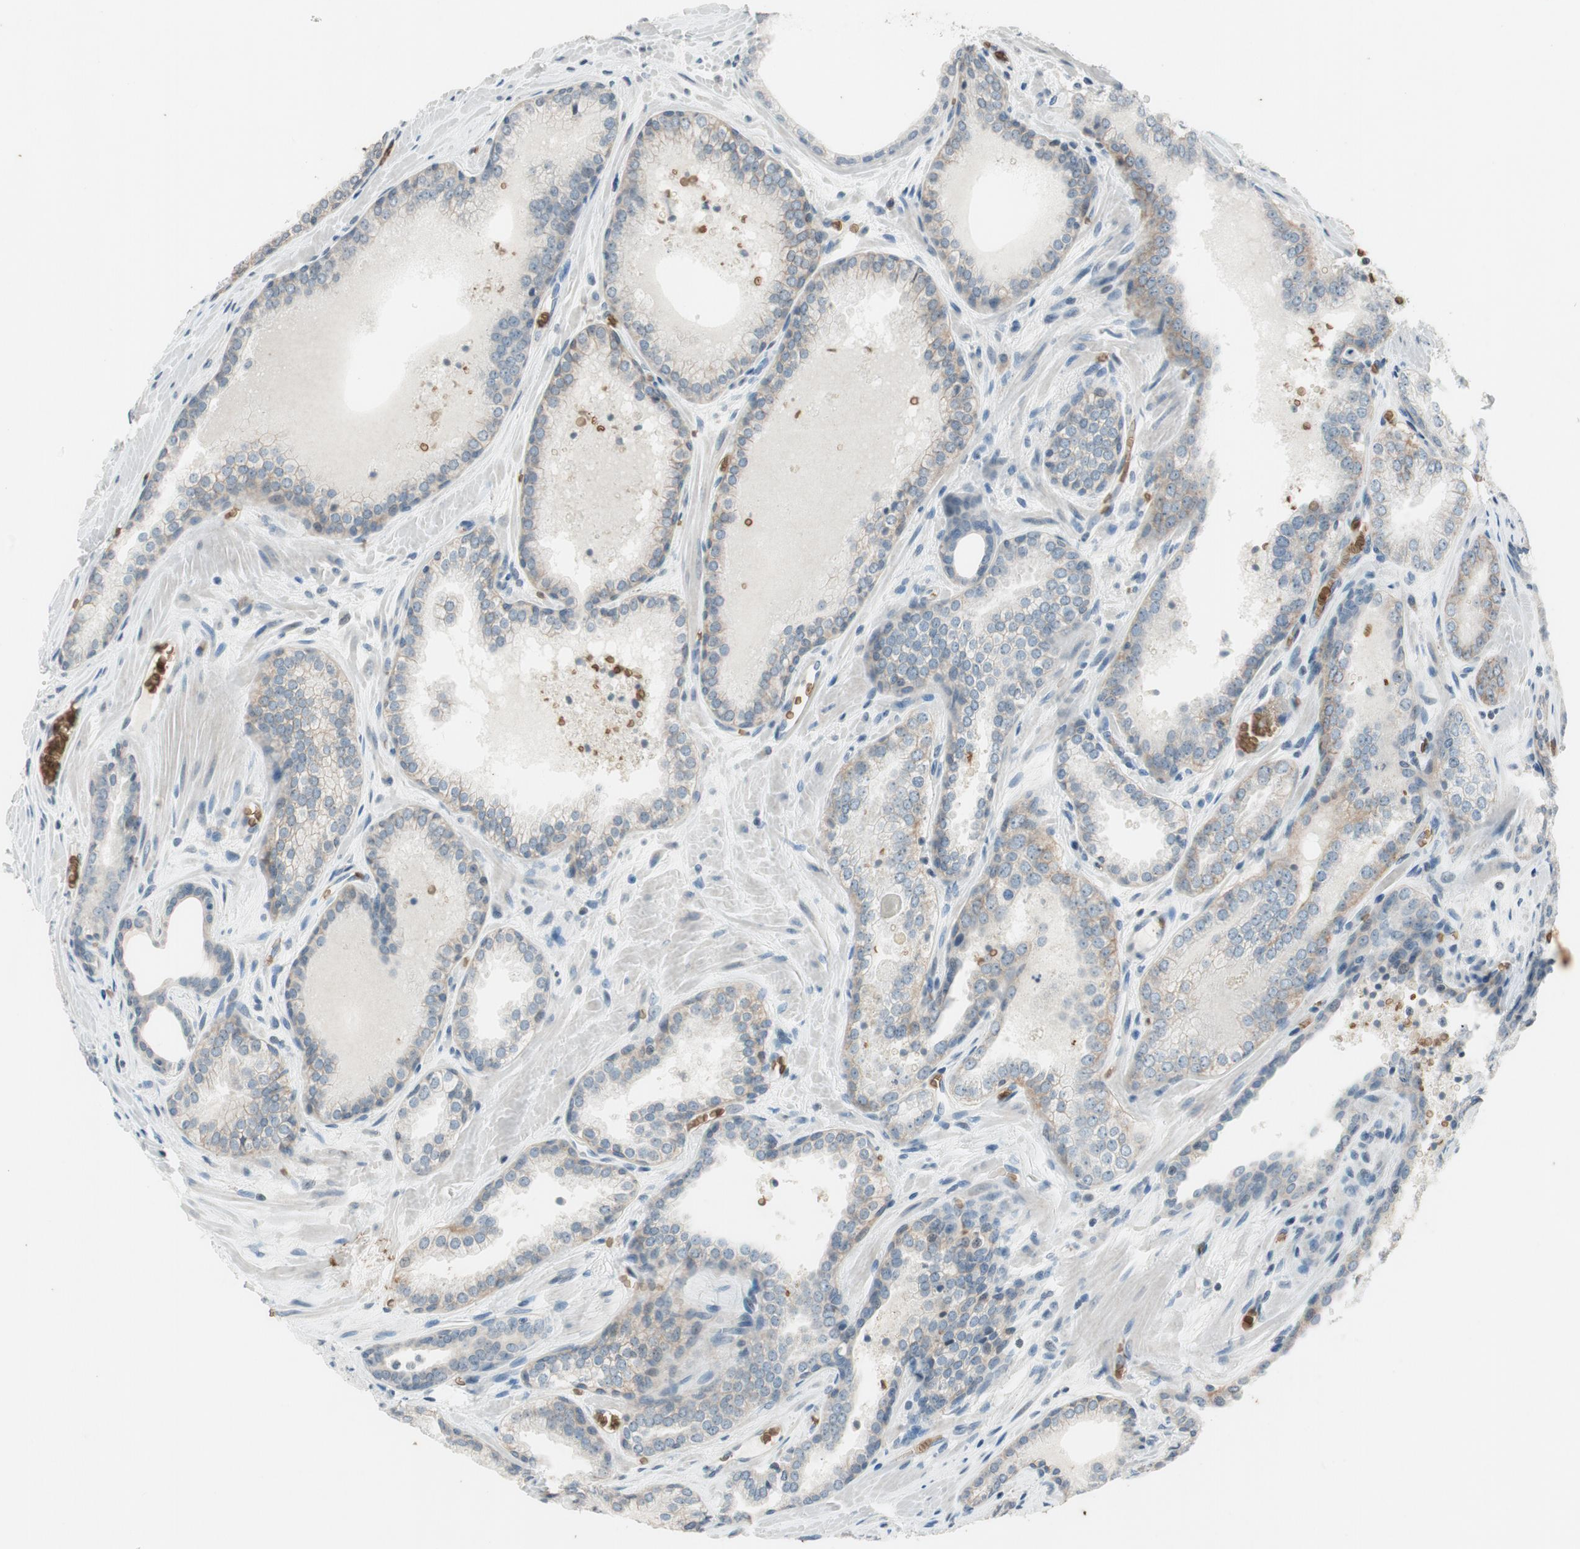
{"staining": {"intensity": "weak", "quantity": "25%-75%", "location": "cytoplasmic/membranous"}, "tissue": "prostate cancer", "cell_type": "Tumor cells", "image_type": "cancer", "snomed": [{"axis": "morphology", "description": "Adenocarcinoma, Low grade"}, {"axis": "topography", "description": "Prostate"}], "caption": "Human prostate cancer (adenocarcinoma (low-grade)) stained with a protein marker reveals weak staining in tumor cells.", "gene": "GYPC", "patient": {"sex": "male", "age": 60}}